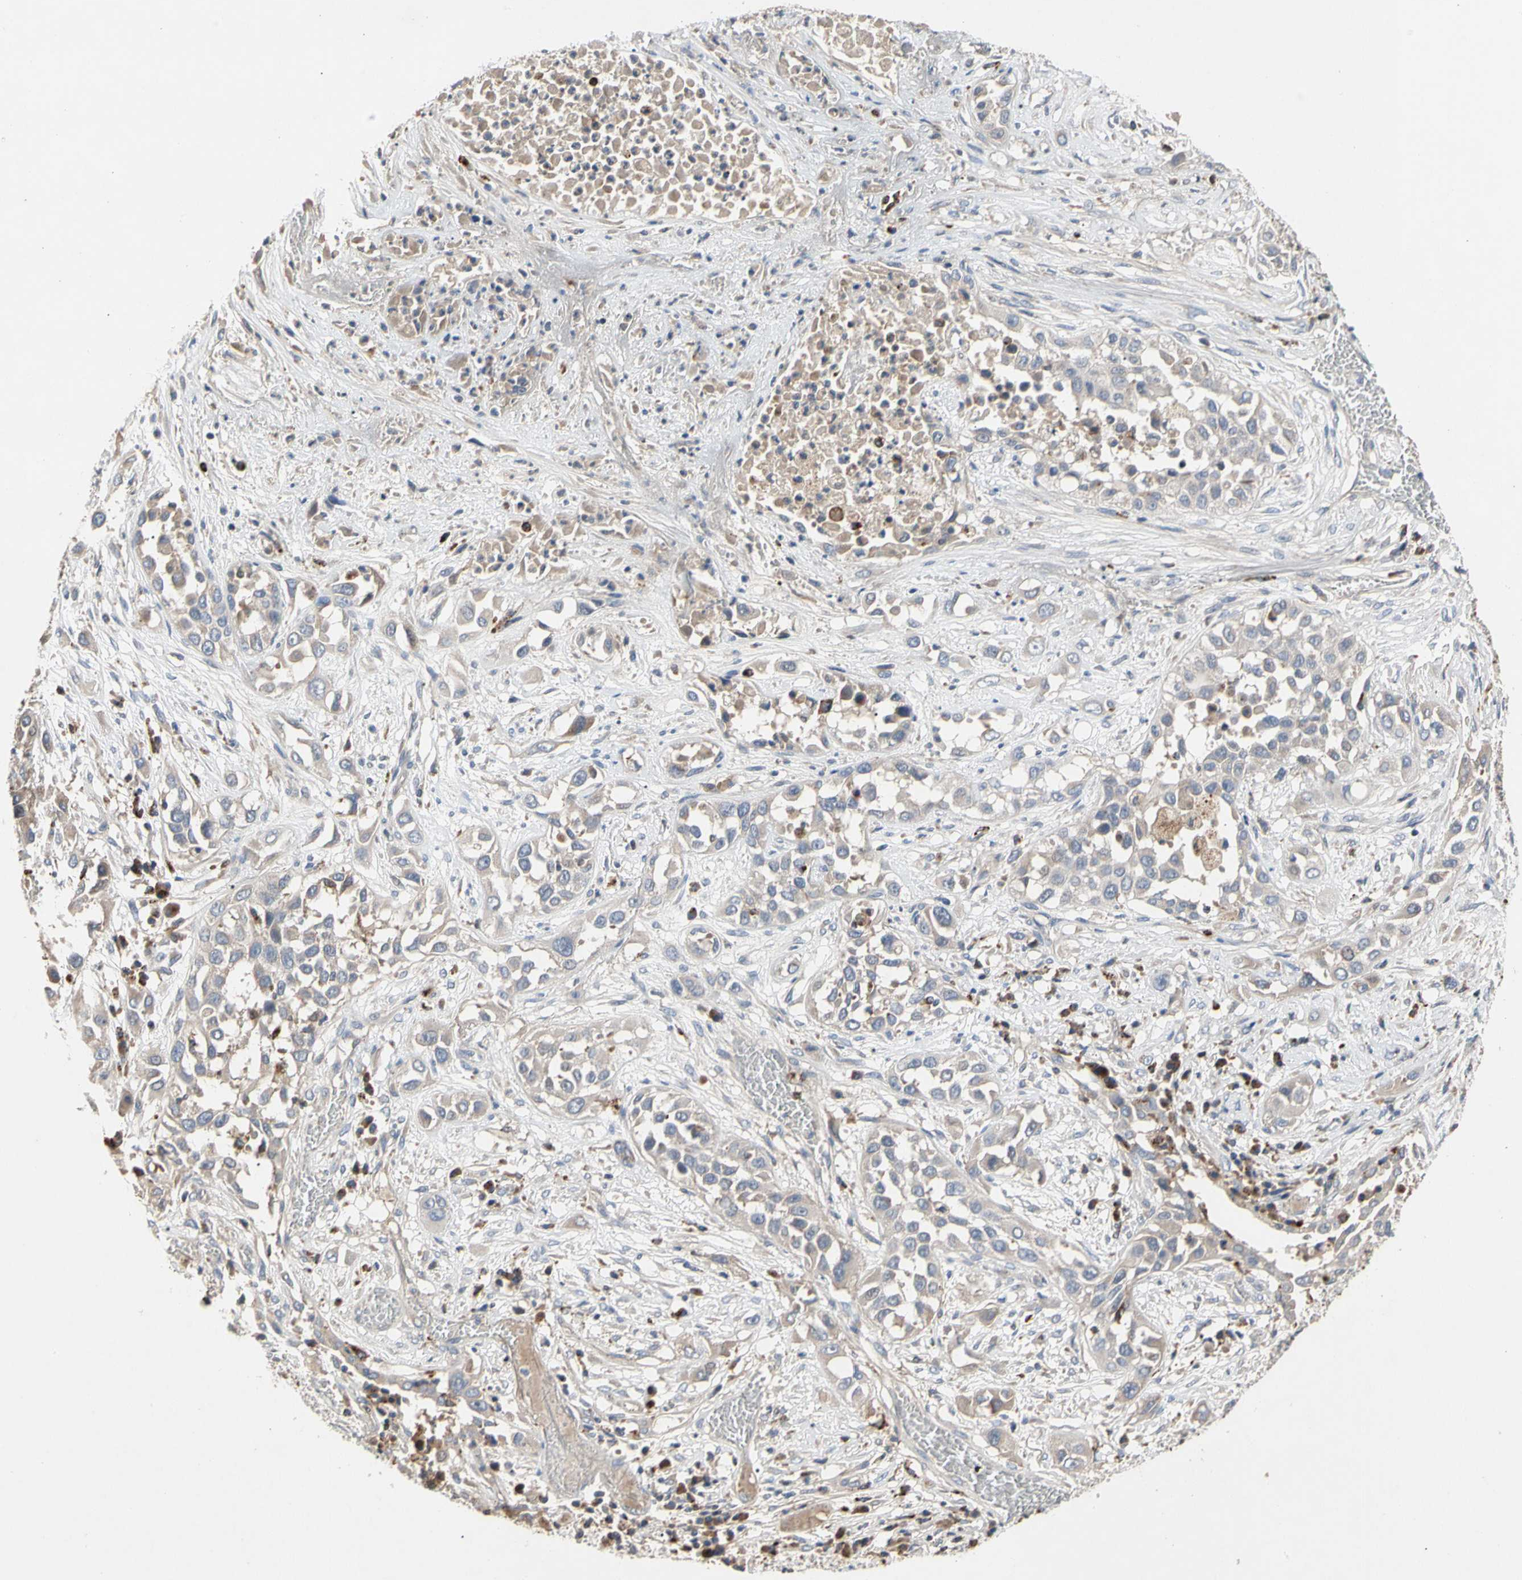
{"staining": {"intensity": "weak", "quantity": "25%-75%", "location": "cytoplasmic/membranous"}, "tissue": "lung cancer", "cell_type": "Tumor cells", "image_type": "cancer", "snomed": [{"axis": "morphology", "description": "Squamous cell carcinoma, NOS"}, {"axis": "topography", "description": "Lung"}], "caption": "Immunohistochemical staining of human lung squamous cell carcinoma demonstrates low levels of weak cytoplasmic/membranous staining in about 25%-75% of tumor cells.", "gene": "ADA2", "patient": {"sex": "male", "age": 71}}